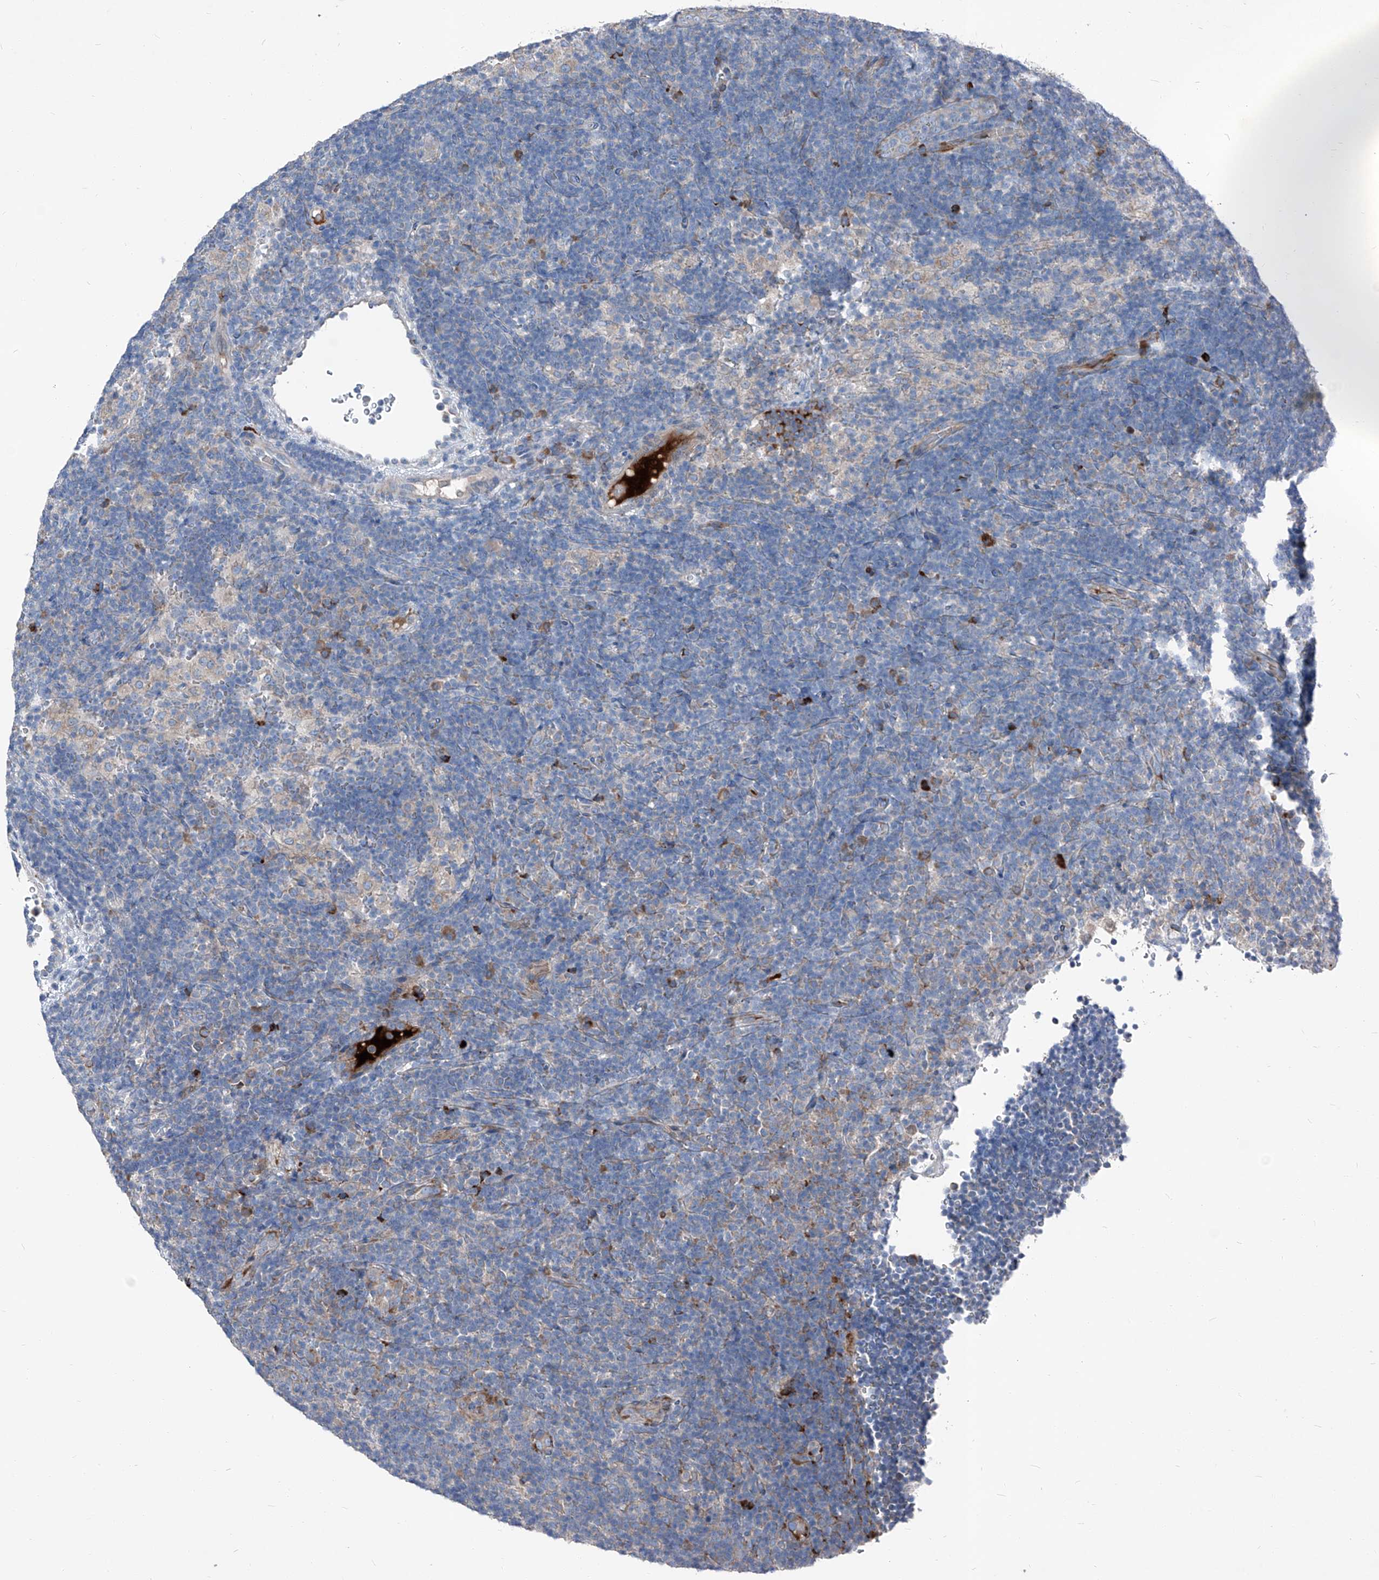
{"staining": {"intensity": "negative", "quantity": "none", "location": "none"}, "tissue": "lymphoma", "cell_type": "Tumor cells", "image_type": "cancer", "snomed": [{"axis": "morphology", "description": "Hodgkin's disease, NOS"}, {"axis": "topography", "description": "Lymph node"}], "caption": "Tumor cells are negative for protein expression in human lymphoma.", "gene": "IFI27", "patient": {"sex": "female", "age": 57}}